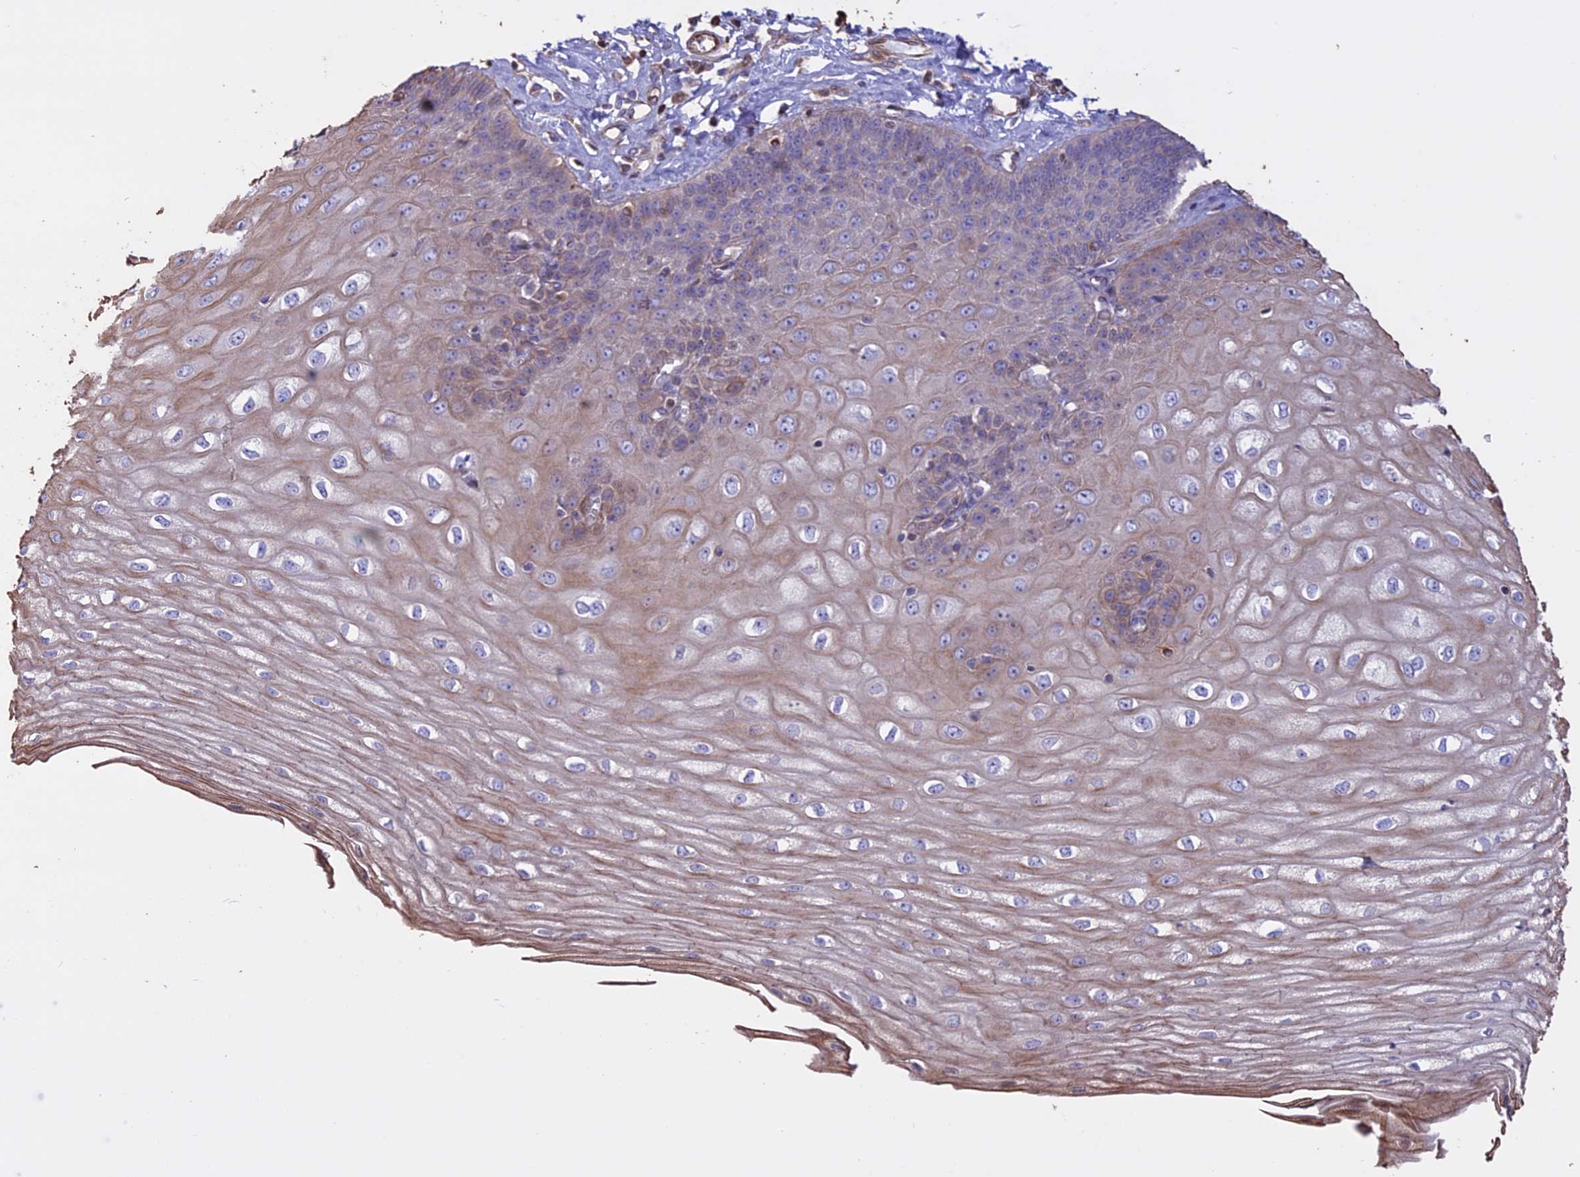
{"staining": {"intensity": "weak", "quantity": "25%-75%", "location": "cytoplasmic/membranous"}, "tissue": "esophagus", "cell_type": "Squamous epithelial cells", "image_type": "normal", "snomed": [{"axis": "morphology", "description": "Normal tissue, NOS"}, {"axis": "topography", "description": "Esophagus"}], "caption": "Protein staining exhibits weak cytoplasmic/membranous staining in approximately 25%-75% of squamous epithelial cells in normal esophagus. The staining was performed using DAB (3,3'-diaminobenzidine) to visualize the protein expression in brown, while the nuclei were stained in blue with hematoxylin (Magnification: 20x).", "gene": "CCDC148", "patient": {"sex": "male", "age": 60}}